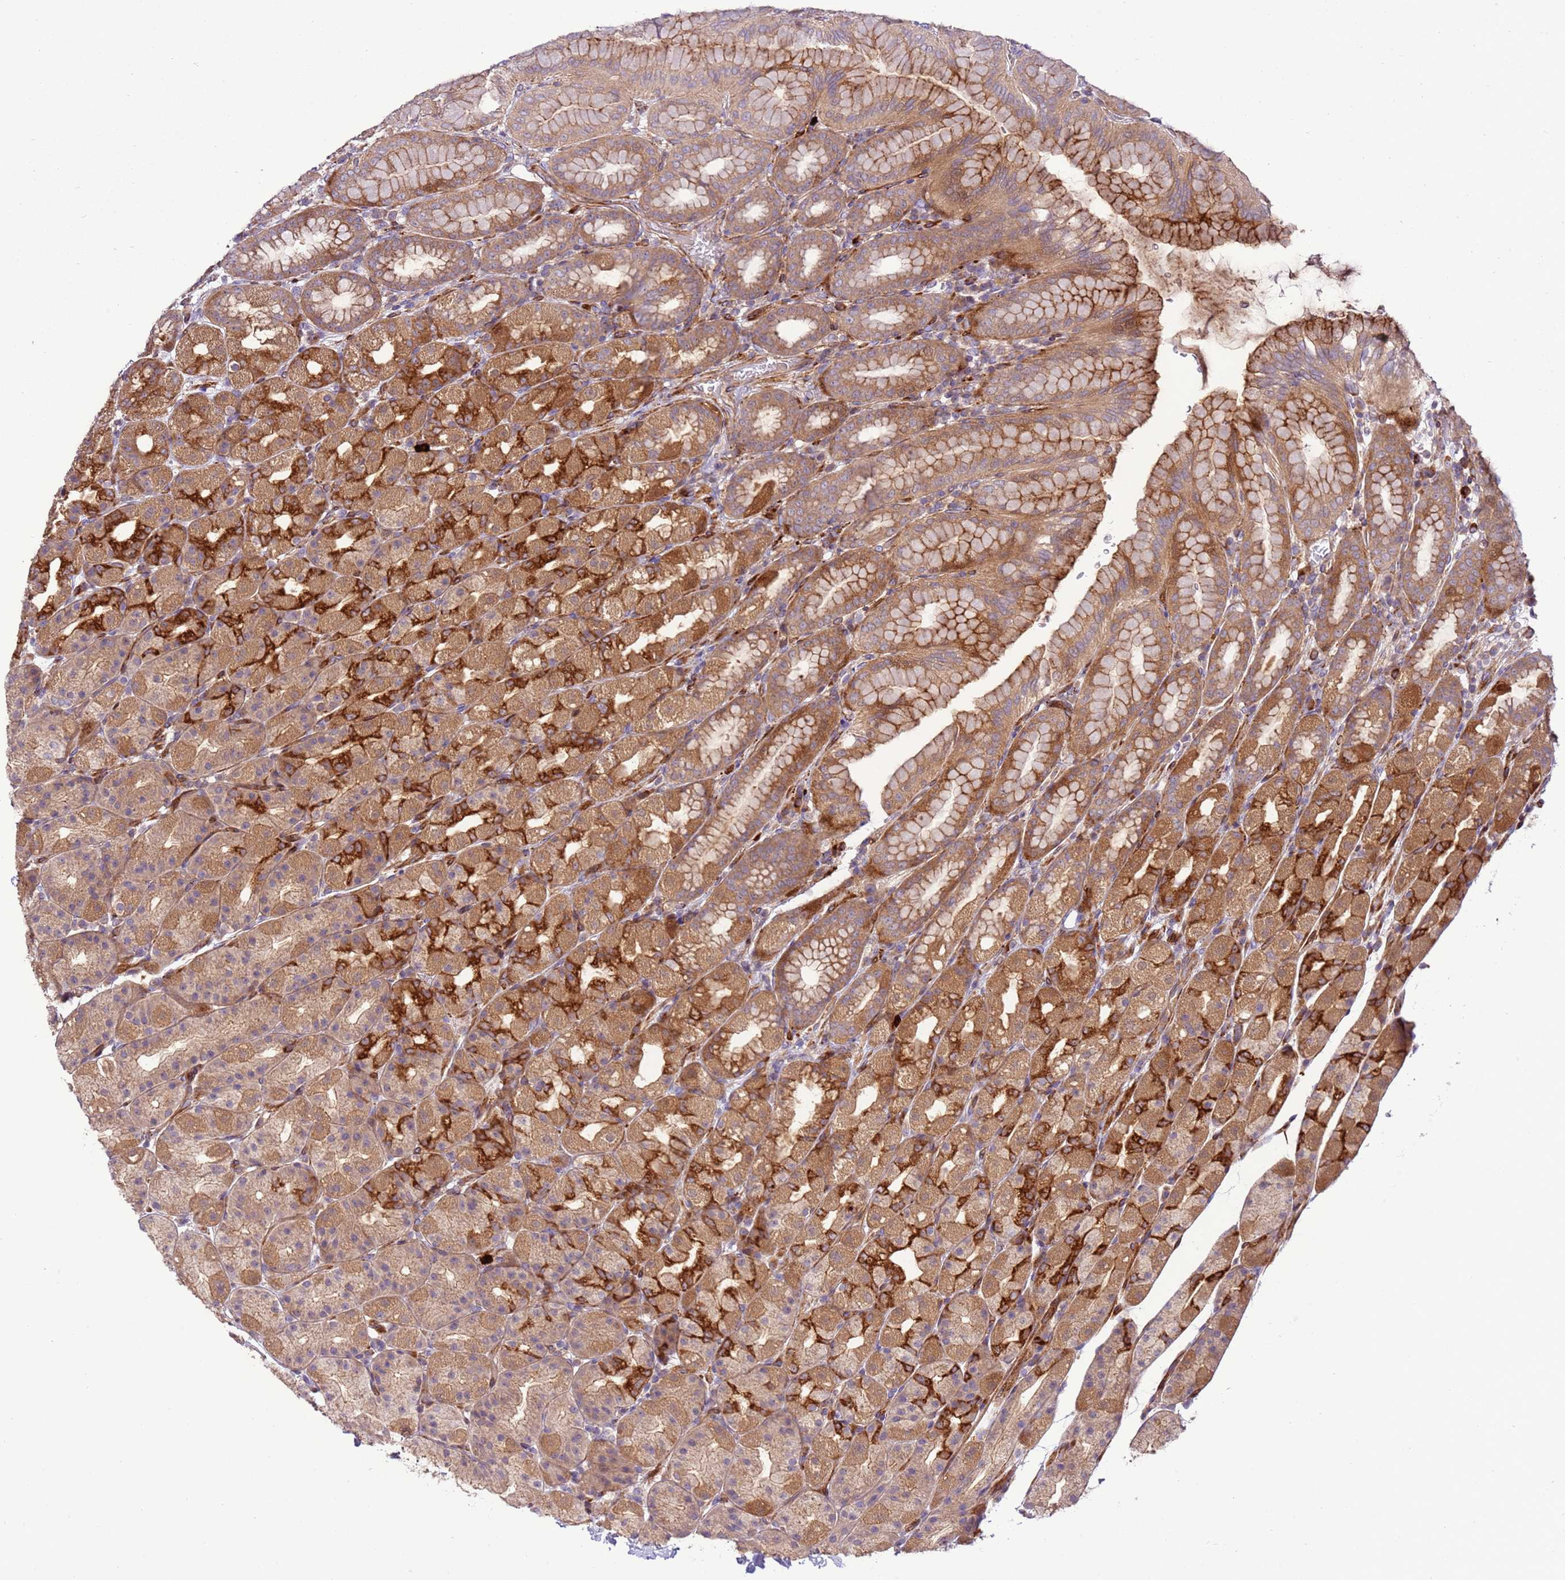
{"staining": {"intensity": "strong", "quantity": ">75%", "location": "cytoplasmic/membranous"}, "tissue": "stomach", "cell_type": "Glandular cells", "image_type": "normal", "snomed": [{"axis": "morphology", "description": "Normal tissue, NOS"}, {"axis": "topography", "description": "Stomach, upper"}, {"axis": "topography", "description": "Stomach"}], "caption": "Stomach stained for a protein exhibits strong cytoplasmic/membranous positivity in glandular cells. The staining was performed using DAB (3,3'-diaminobenzidine), with brown indicating positive protein expression. Nuclei are stained blue with hematoxylin.", "gene": "ZNF624", "patient": {"sex": "male", "age": 68}}